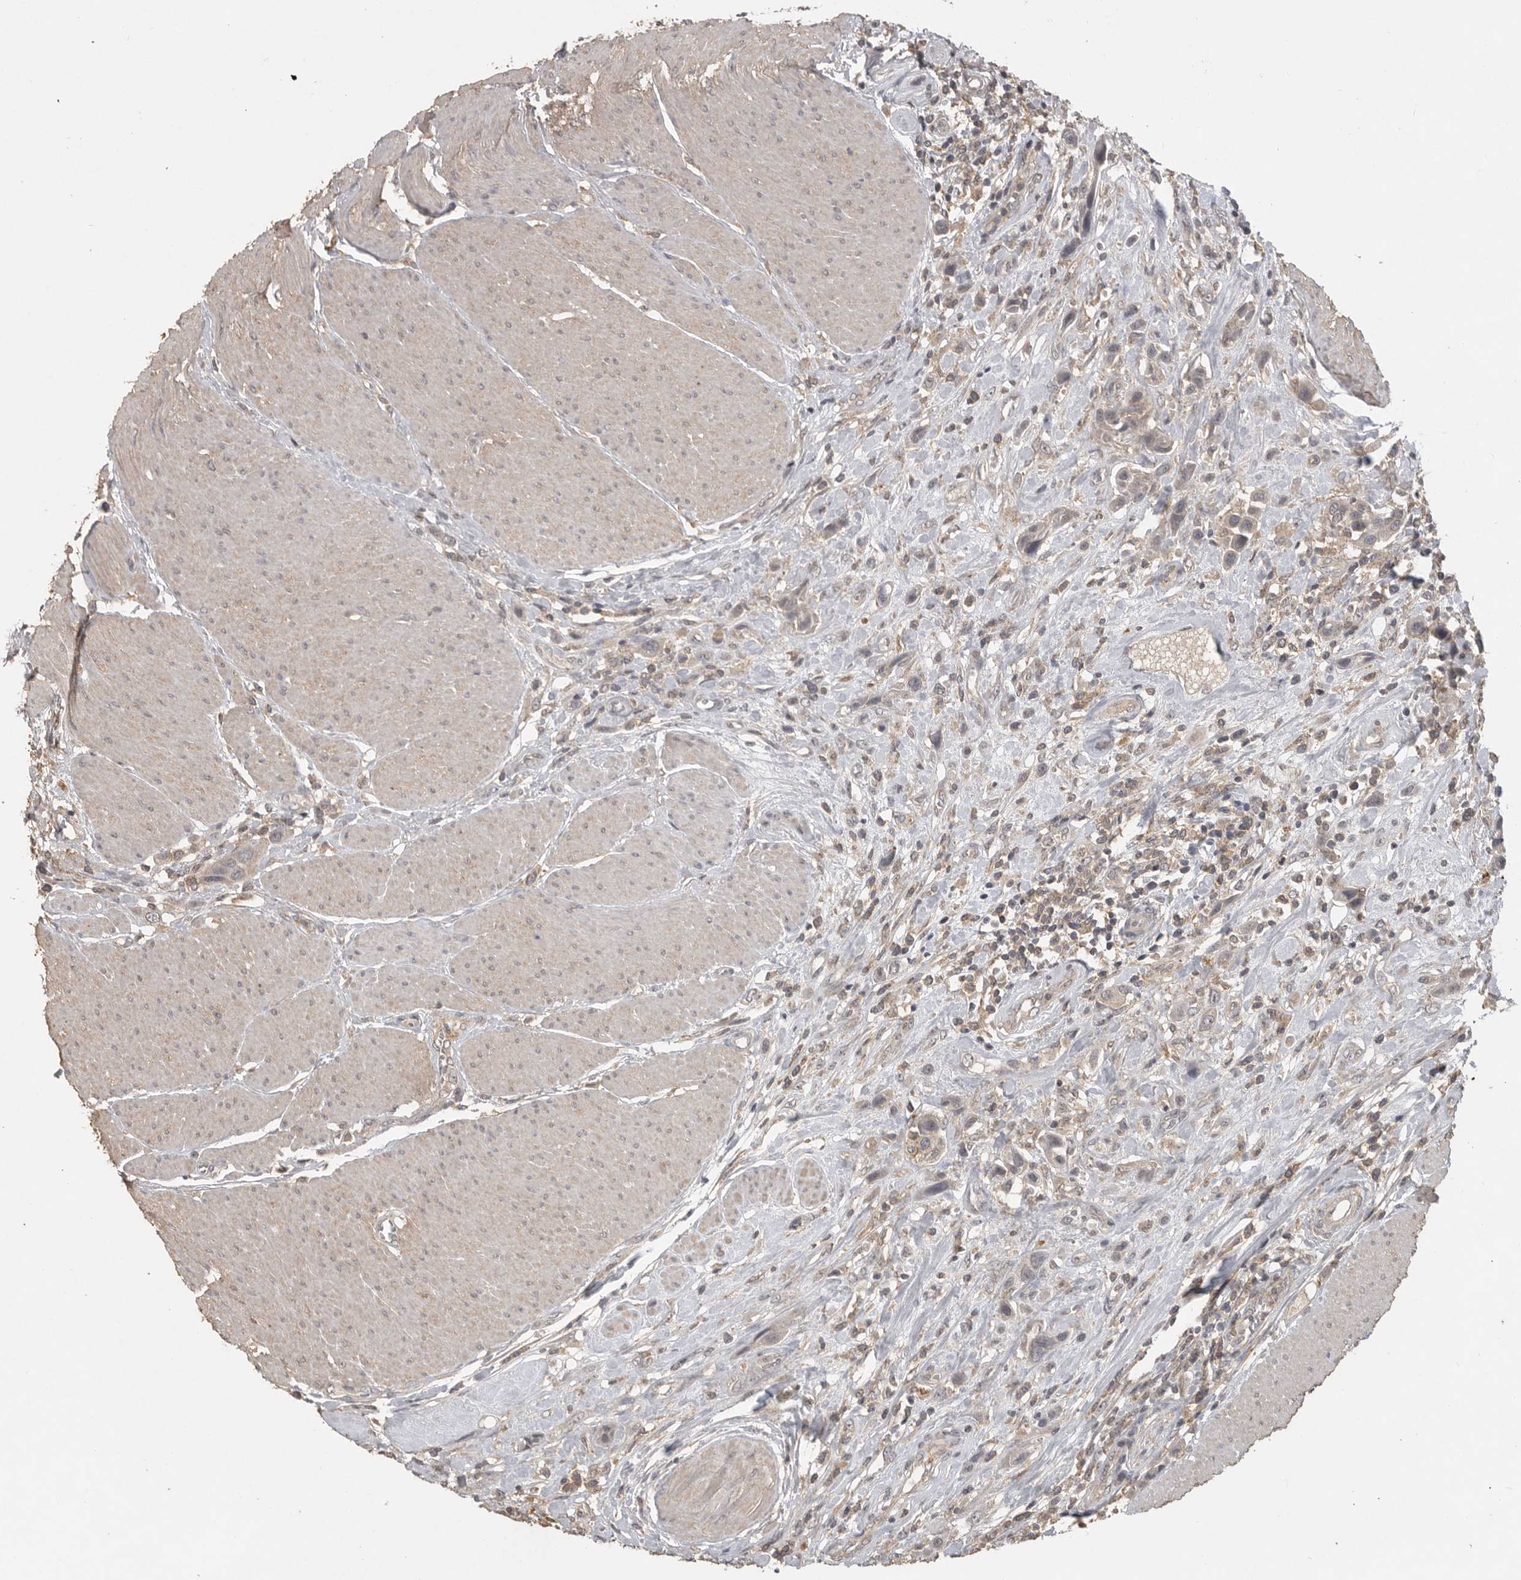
{"staining": {"intensity": "weak", "quantity": "25%-75%", "location": "cytoplasmic/membranous"}, "tissue": "urothelial cancer", "cell_type": "Tumor cells", "image_type": "cancer", "snomed": [{"axis": "morphology", "description": "Urothelial carcinoma, High grade"}, {"axis": "topography", "description": "Urinary bladder"}], "caption": "A brown stain shows weak cytoplasmic/membranous expression of a protein in urothelial cancer tumor cells.", "gene": "ADAMTS4", "patient": {"sex": "male", "age": 50}}